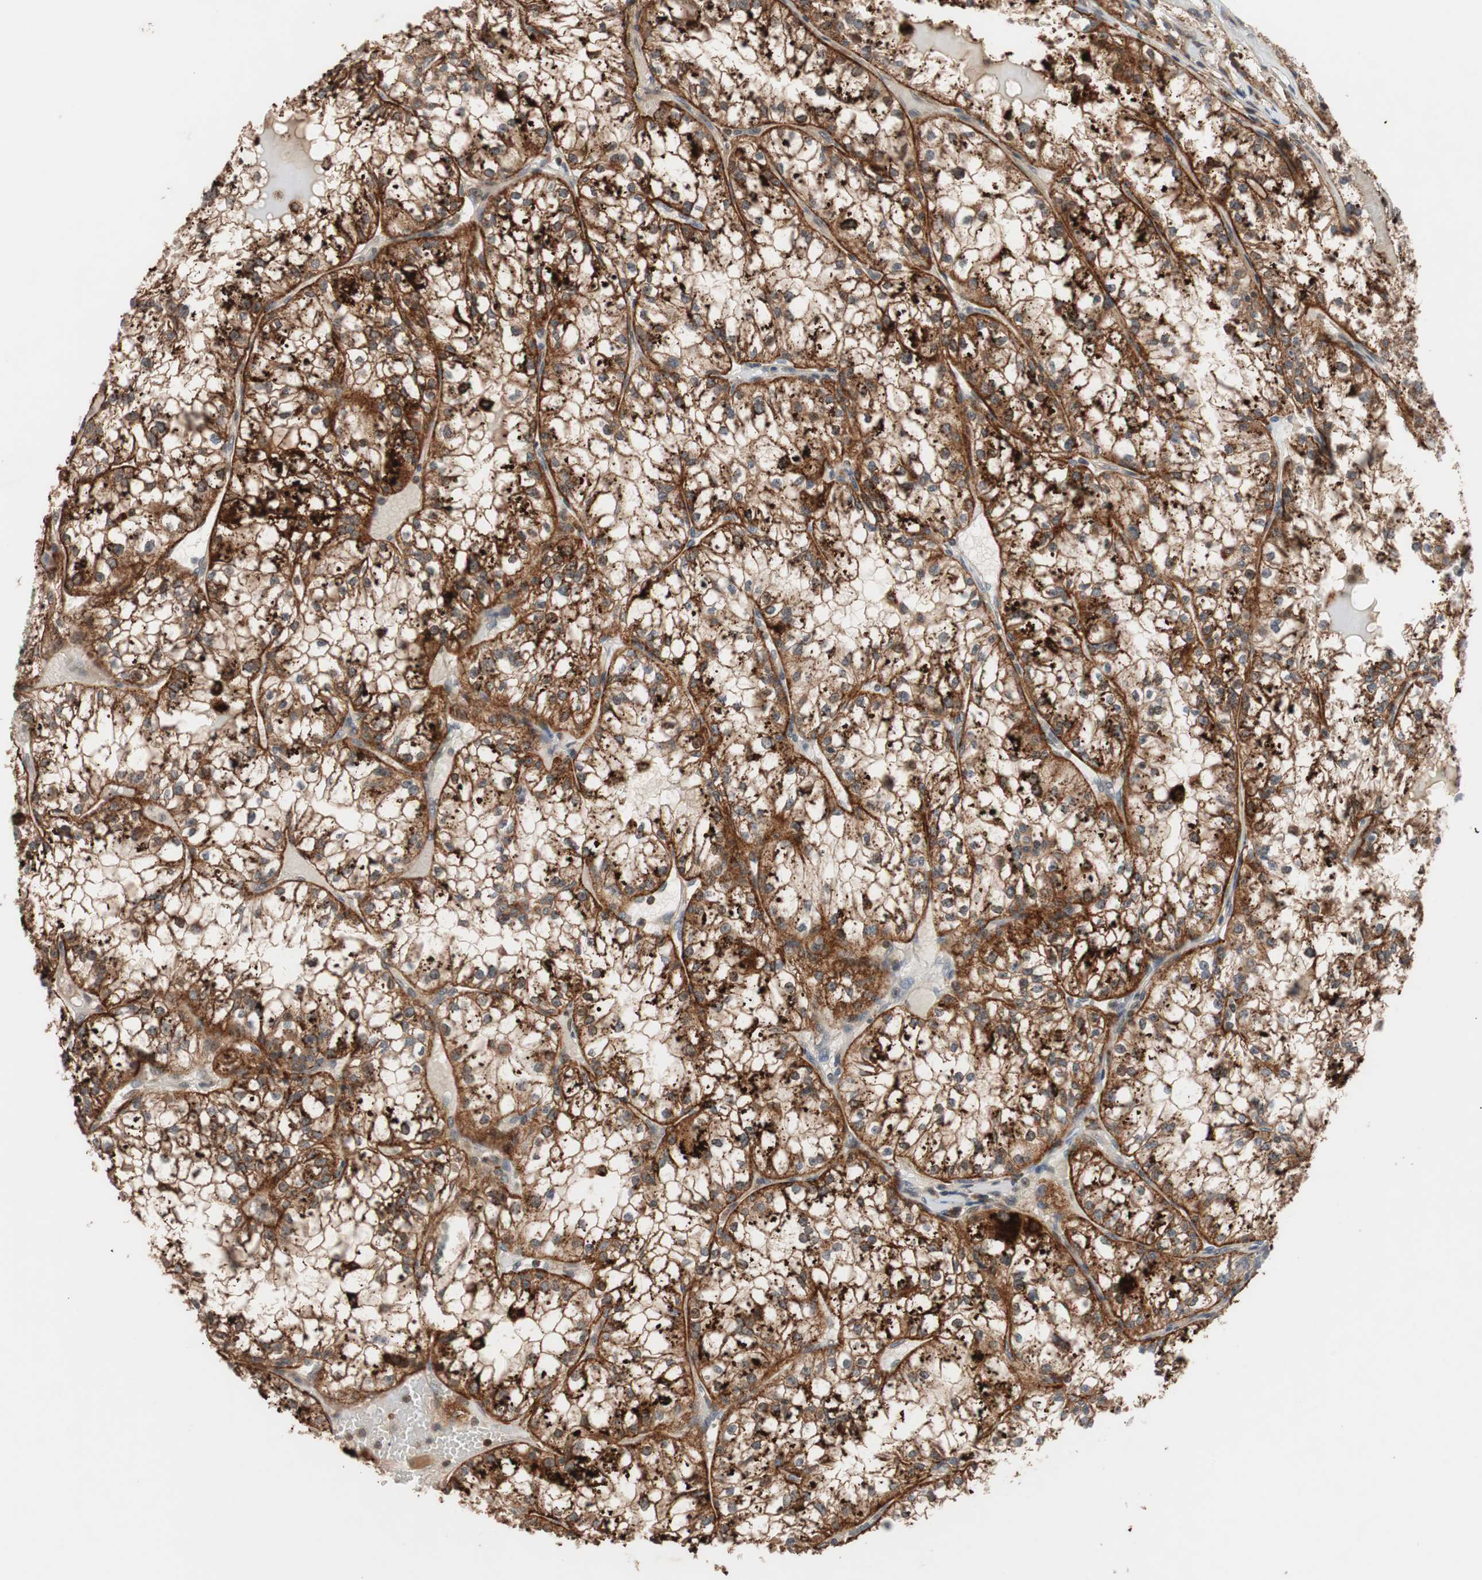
{"staining": {"intensity": "strong", "quantity": ">75%", "location": "cytoplasmic/membranous,nuclear"}, "tissue": "renal cancer", "cell_type": "Tumor cells", "image_type": "cancer", "snomed": [{"axis": "morphology", "description": "Adenocarcinoma, NOS"}, {"axis": "topography", "description": "Kidney"}], "caption": "Protein expression analysis of adenocarcinoma (renal) displays strong cytoplasmic/membranous and nuclear positivity in about >75% of tumor cells. Ihc stains the protein in brown and the nuclei are stained blue.", "gene": "NF2", "patient": {"sex": "male", "age": 56}}